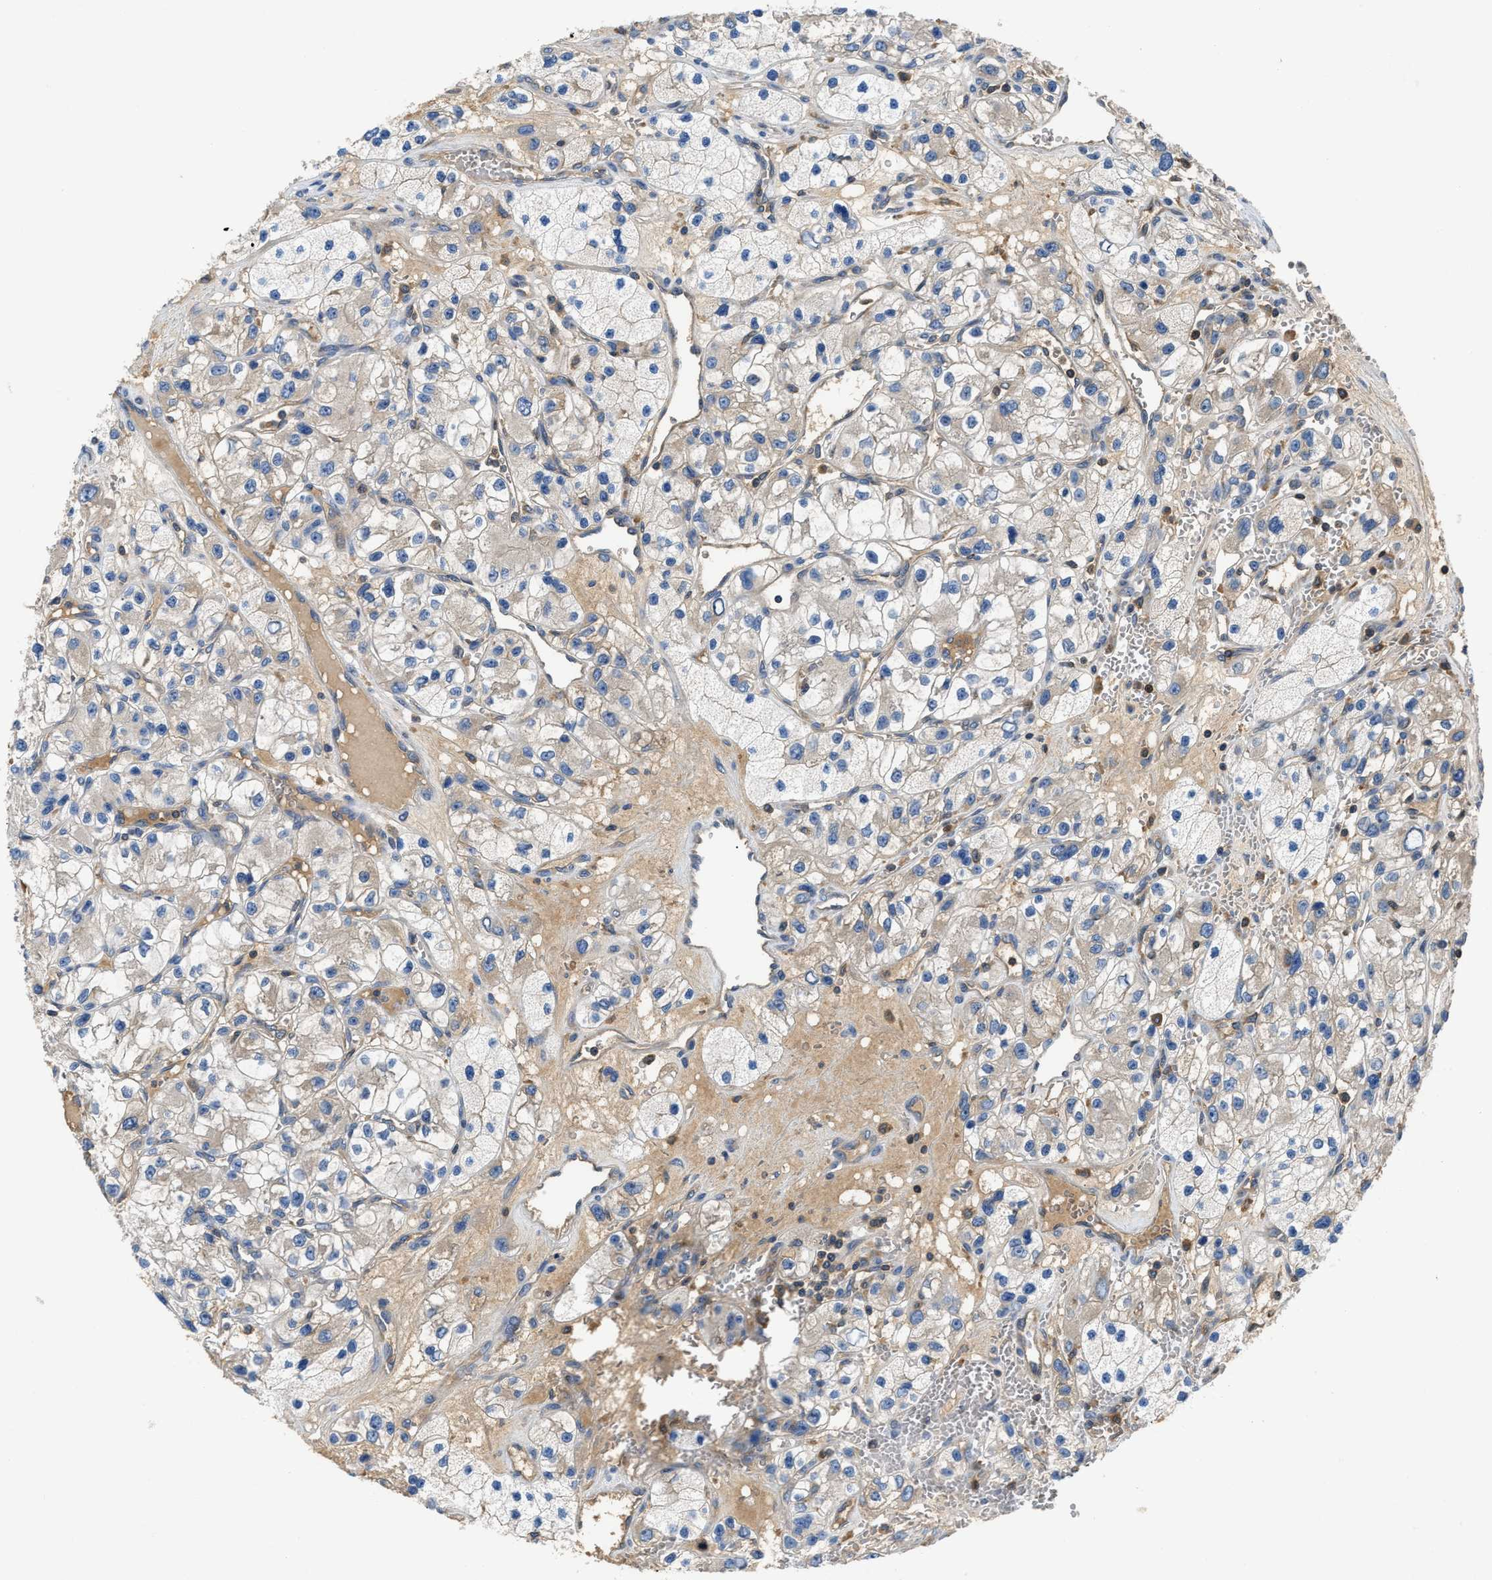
{"staining": {"intensity": "negative", "quantity": "none", "location": "none"}, "tissue": "renal cancer", "cell_type": "Tumor cells", "image_type": "cancer", "snomed": [{"axis": "morphology", "description": "Adenocarcinoma, NOS"}, {"axis": "topography", "description": "Kidney"}], "caption": "Protein analysis of renal cancer exhibits no significant expression in tumor cells. (DAB immunohistochemistry with hematoxylin counter stain).", "gene": "OSTF1", "patient": {"sex": "female", "age": 57}}